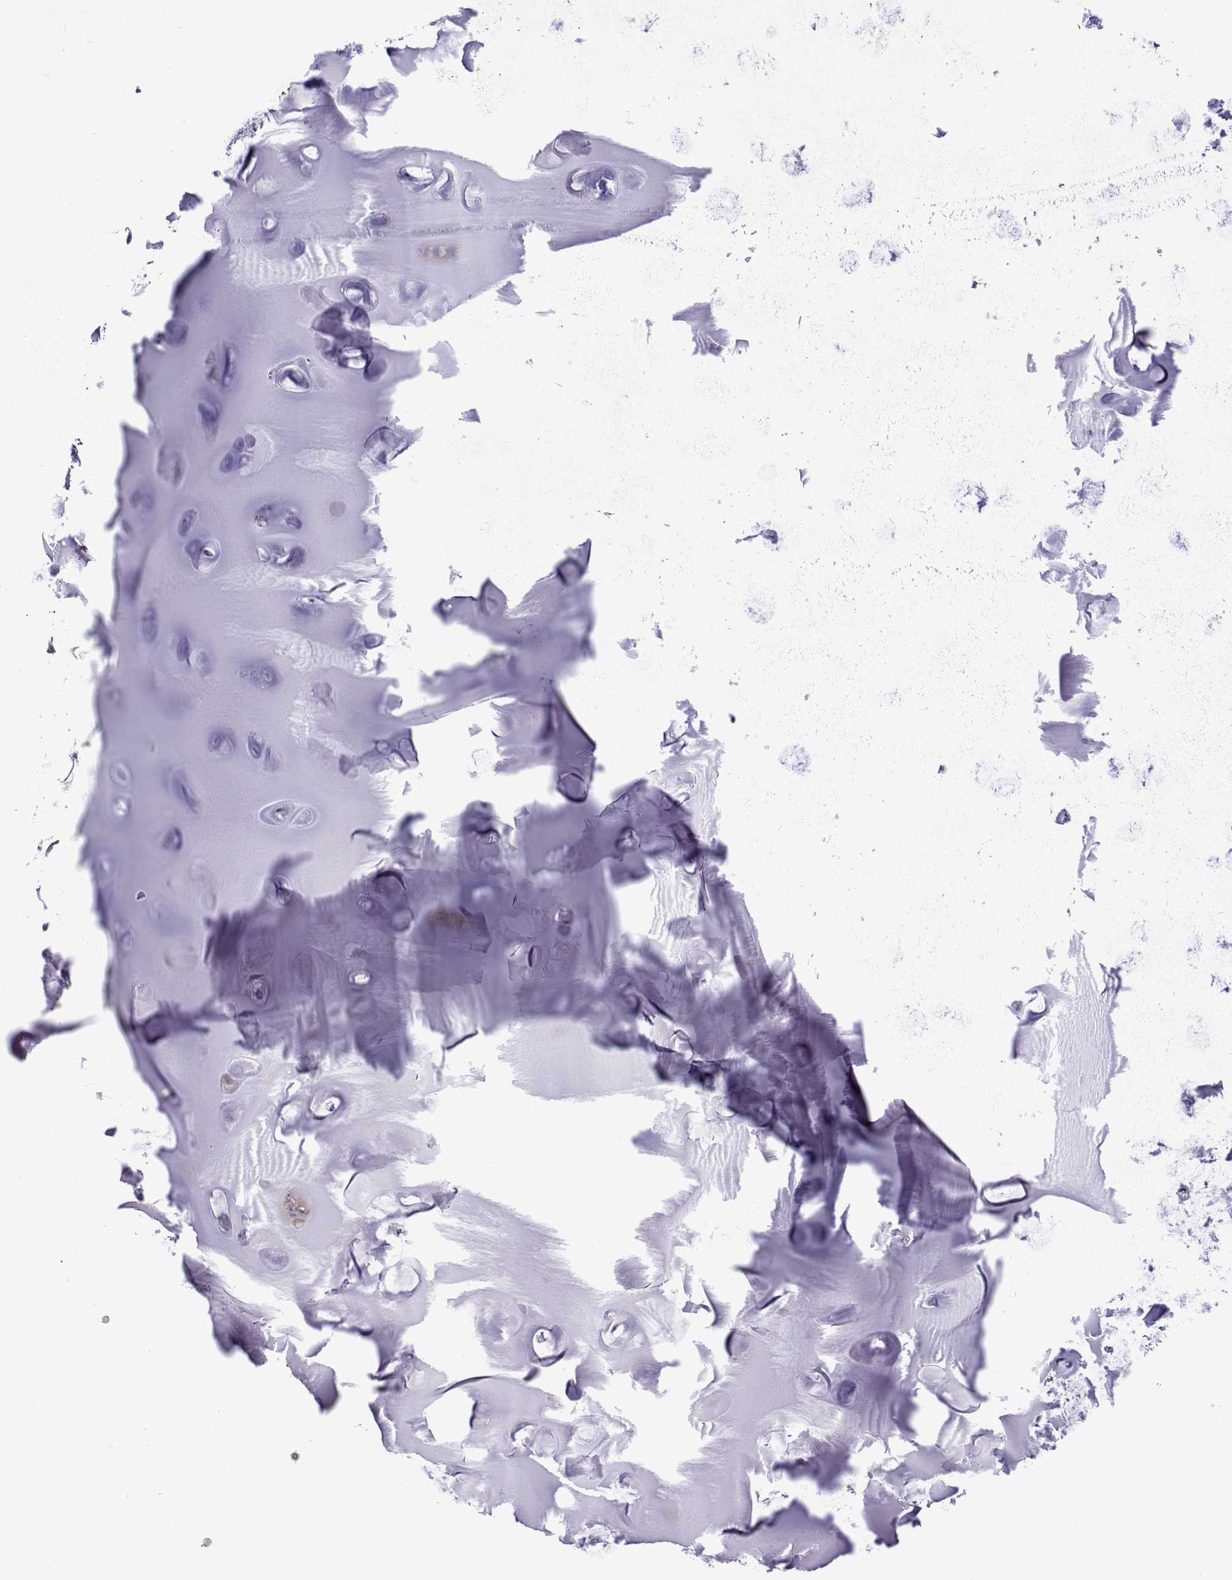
{"staining": {"intensity": "negative", "quantity": "none", "location": "none"}, "tissue": "soft tissue", "cell_type": "Chondrocytes", "image_type": "normal", "snomed": [{"axis": "morphology", "description": "Normal tissue, NOS"}, {"axis": "morphology", "description": "Squamous cell carcinoma, NOS"}, {"axis": "topography", "description": "Cartilage tissue"}, {"axis": "topography", "description": "Head-Neck"}], "caption": "High magnification brightfield microscopy of benign soft tissue stained with DAB (3,3'-diaminobenzidine) (brown) and counterstained with hematoxylin (blue): chondrocytes show no significant staining.", "gene": "EFCAB3", "patient": {"sex": "male", "age": 57}}